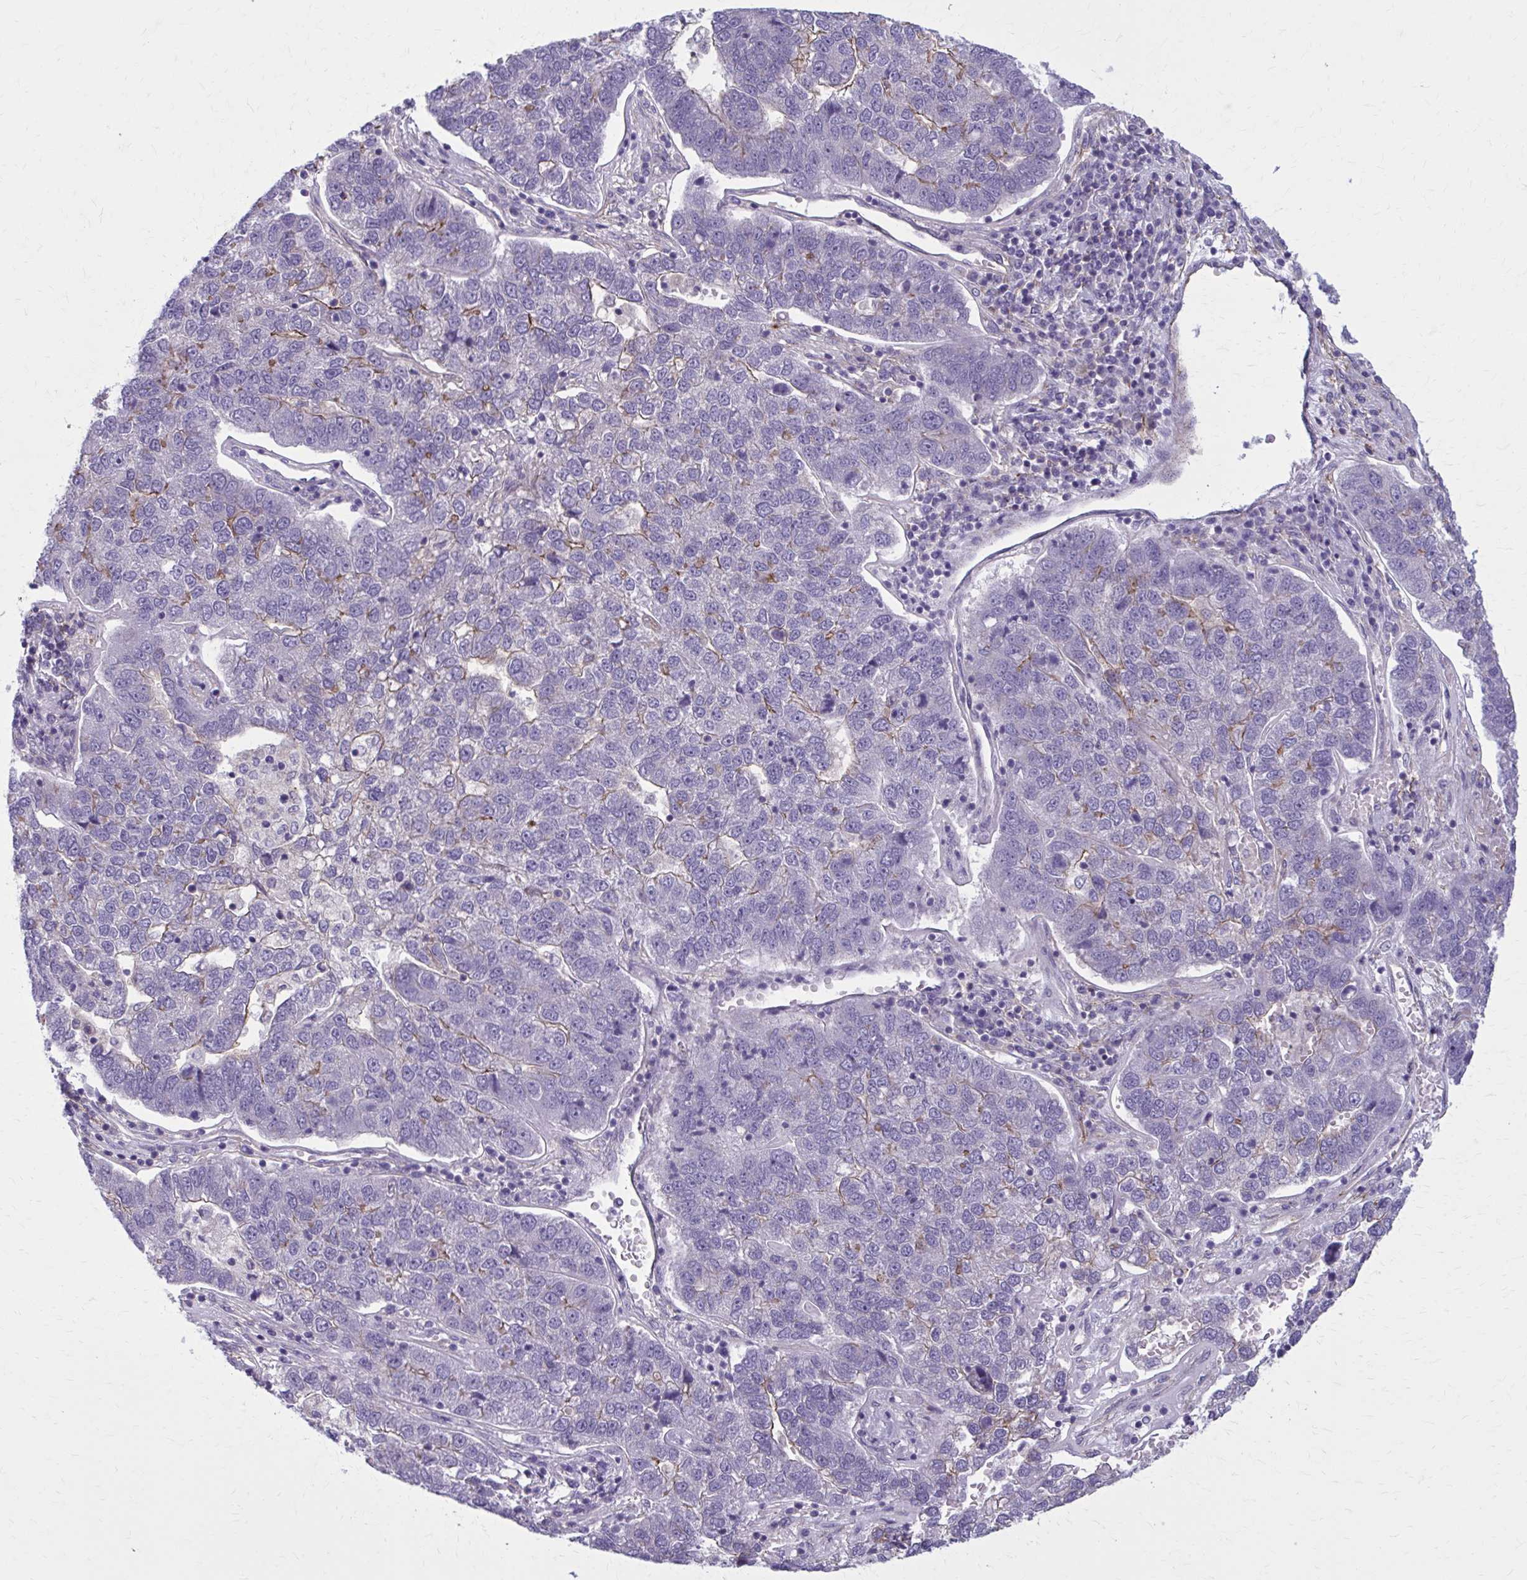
{"staining": {"intensity": "weak", "quantity": "<25%", "location": "cytoplasmic/membranous"}, "tissue": "pancreatic cancer", "cell_type": "Tumor cells", "image_type": "cancer", "snomed": [{"axis": "morphology", "description": "Adenocarcinoma, NOS"}, {"axis": "topography", "description": "Pancreas"}], "caption": "Histopathology image shows no significant protein staining in tumor cells of pancreatic cancer (adenocarcinoma). Brightfield microscopy of immunohistochemistry (IHC) stained with DAB (3,3'-diaminobenzidine) (brown) and hematoxylin (blue), captured at high magnification.", "gene": "ZDHHC7", "patient": {"sex": "female", "age": 61}}